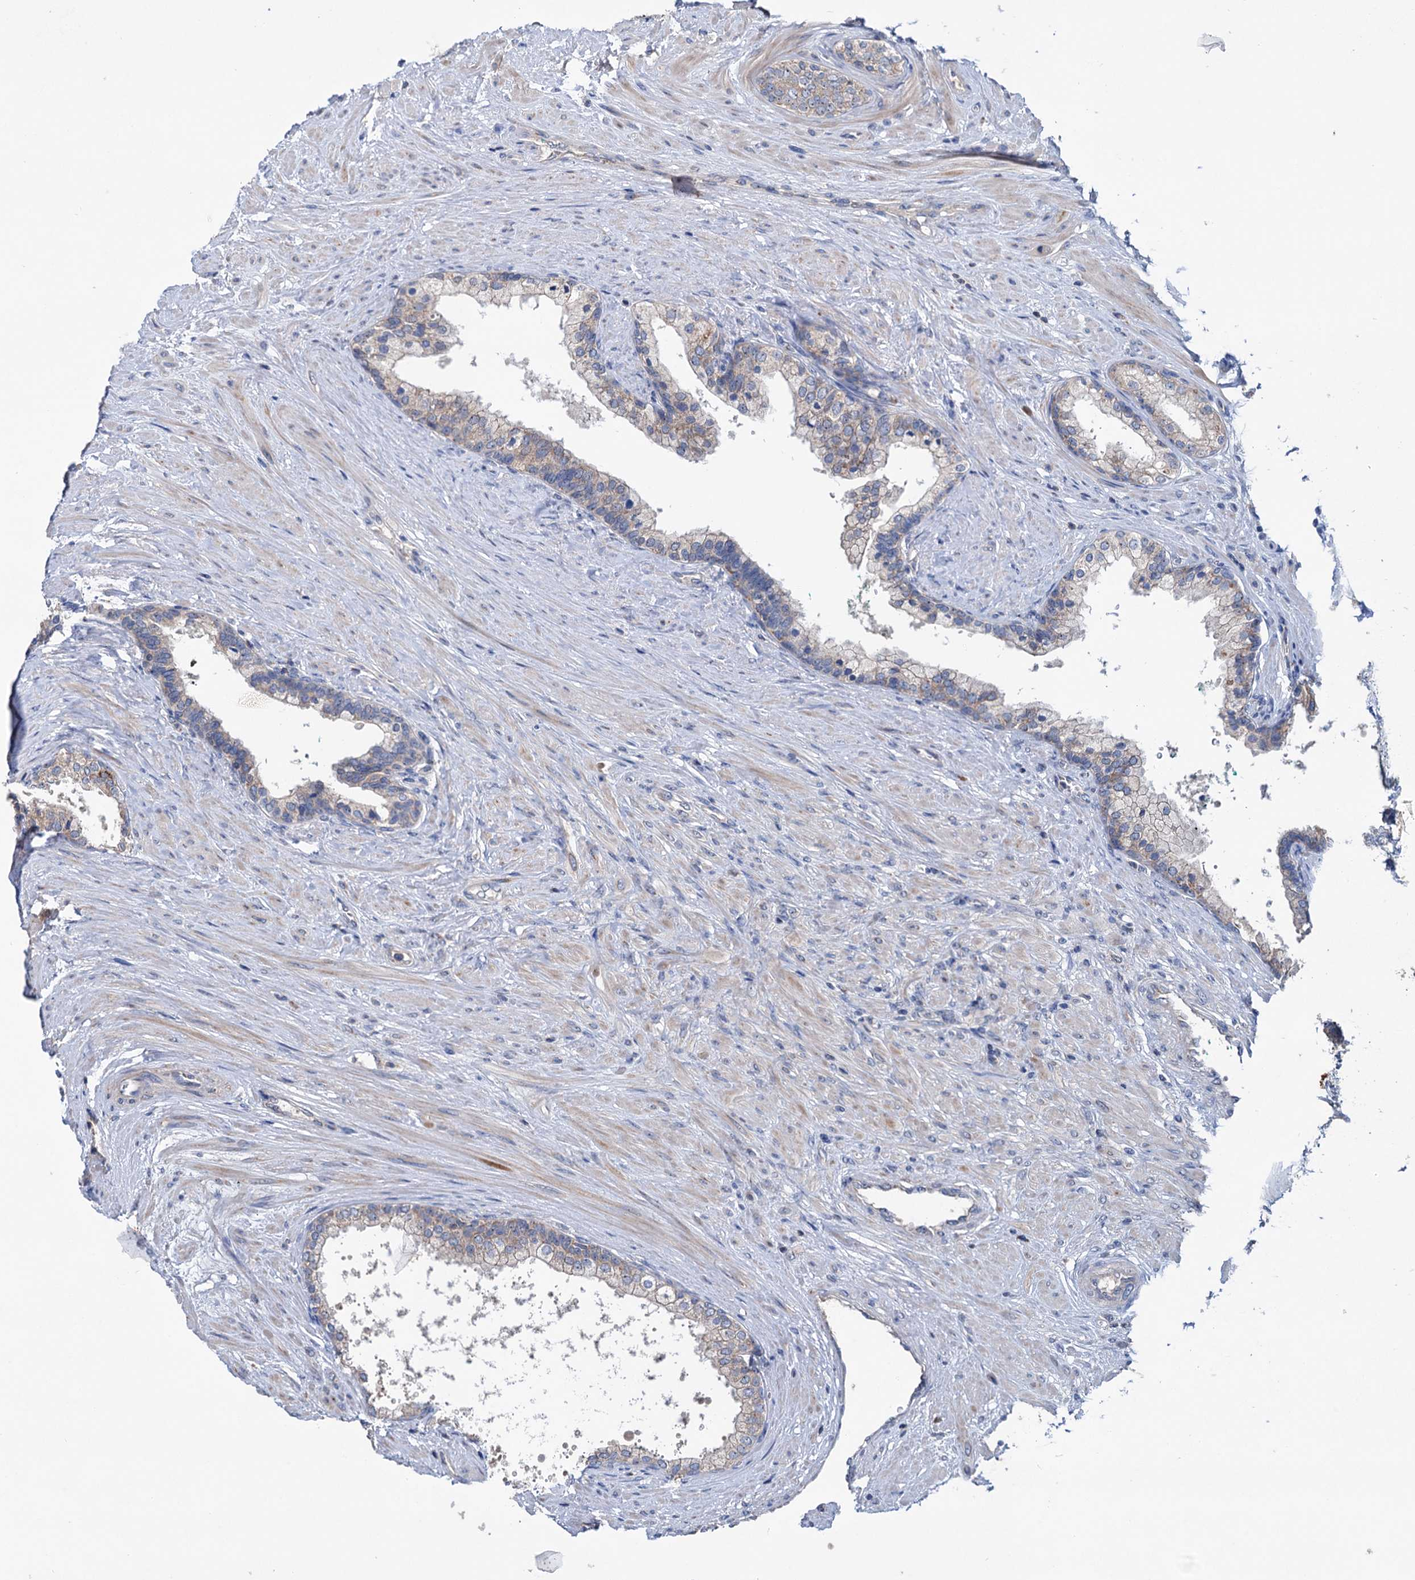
{"staining": {"intensity": "weak", "quantity": "<25%", "location": "cytoplasmic/membranous"}, "tissue": "prostate cancer", "cell_type": "Tumor cells", "image_type": "cancer", "snomed": [{"axis": "morphology", "description": "Adenocarcinoma, High grade"}, {"axis": "topography", "description": "Prostate"}], "caption": "Prostate adenocarcinoma (high-grade) was stained to show a protein in brown. There is no significant positivity in tumor cells. (Brightfield microscopy of DAB IHC at high magnification).", "gene": "HTR3B", "patient": {"sex": "male", "age": 60}}